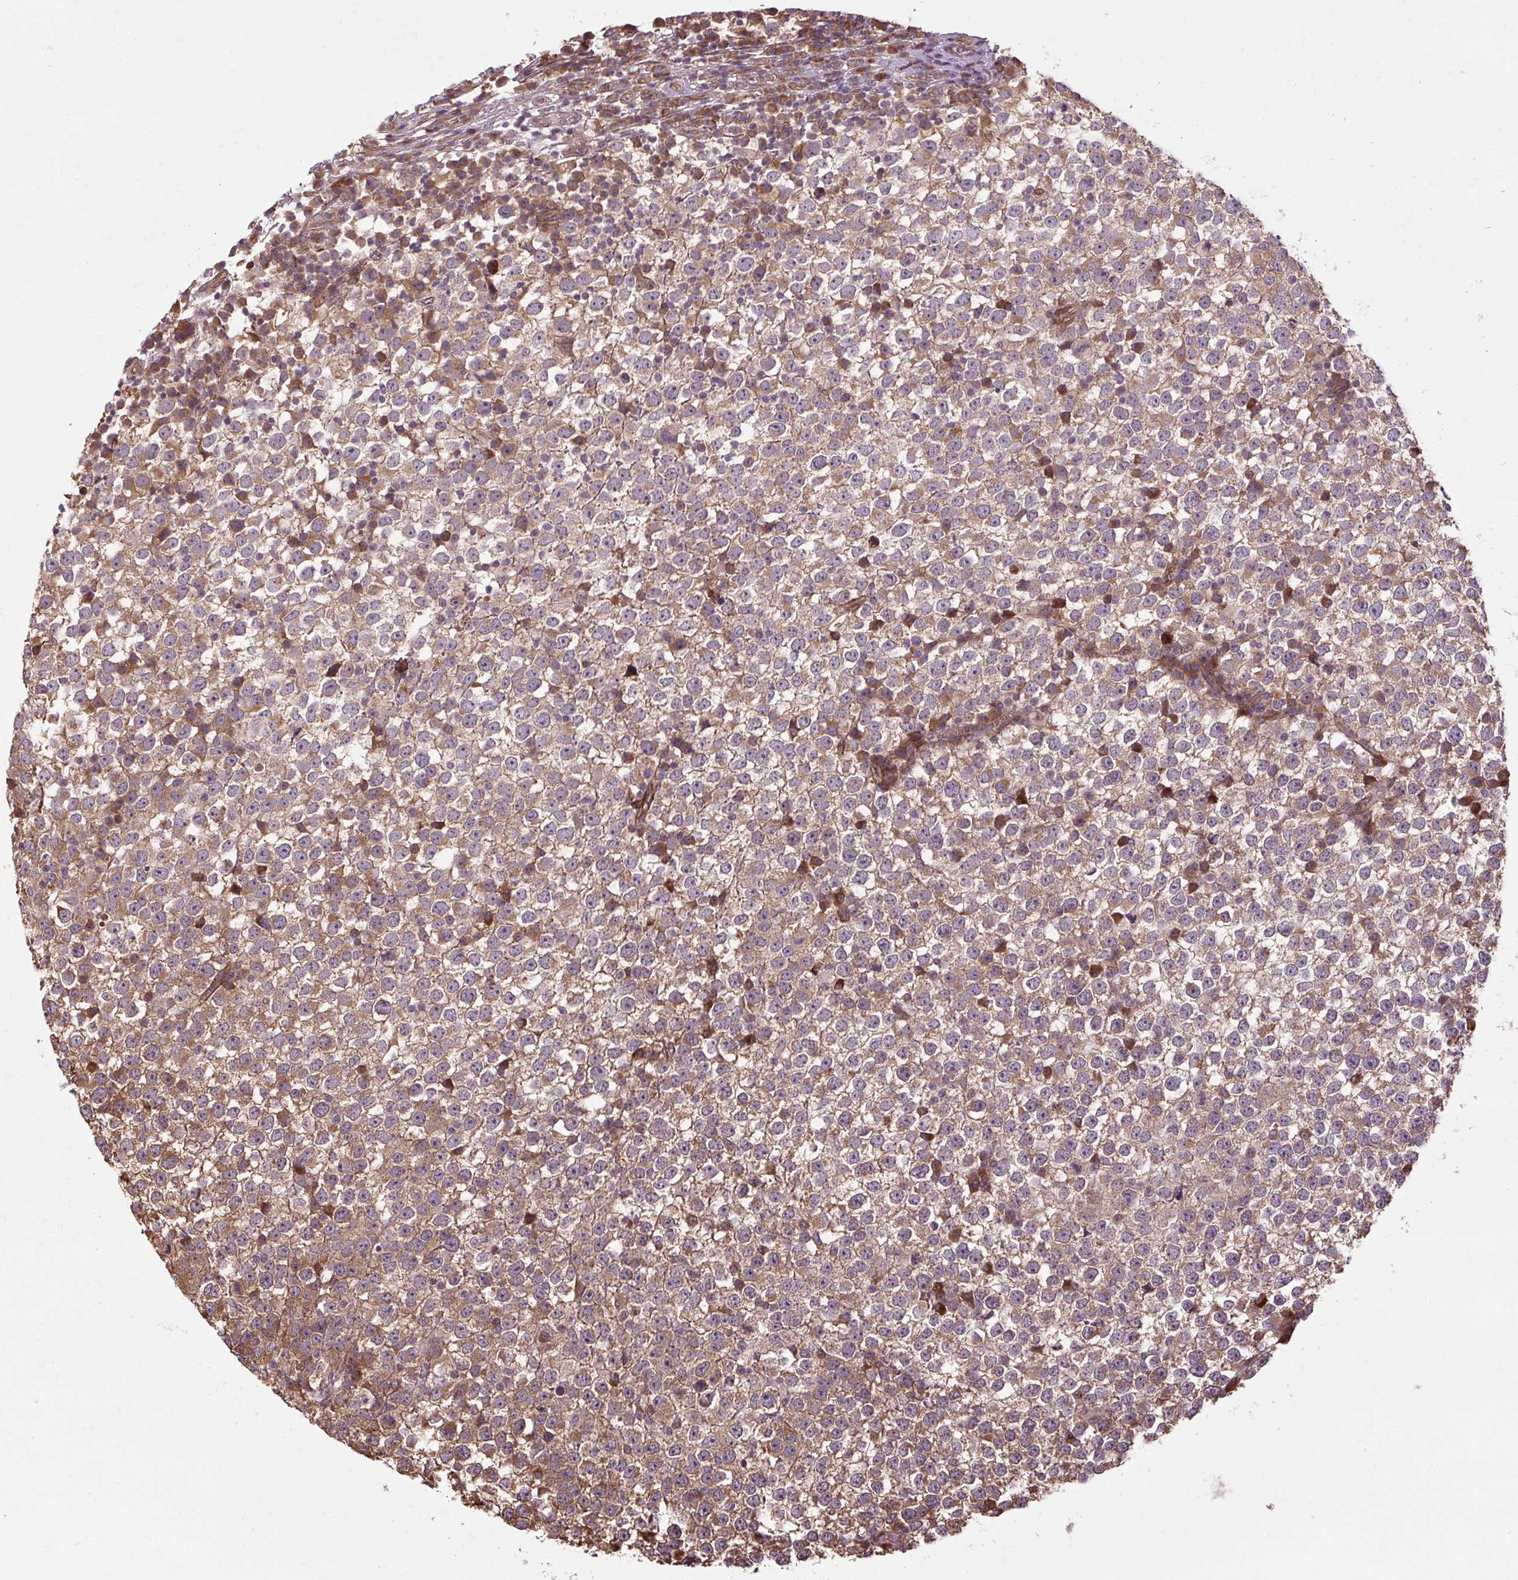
{"staining": {"intensity": "moderate", "quantity": "25%-75%", "location": "cytoplasmic/membranous"}, "tissue": "testis cancer", "cell_type": "Tumor cells", "image_type": "cancer", "snomed": [{"axis": "morphology", "description": "Seminoma, NOS"}, {"axis": "topography", "description": "Testis"}], "caption": "Immunohistochemistry (DAB) staining of human seminoma (testis) demonstrates moderate cytoplasmic/membranous protein staining in about 25%-75% of tumor cells. The protein is stained brown, and the nuclei are stained in blue (DAB (3,3'-diaminobenzidine) IHC with brightfield microscopy, high magnification).", "gene": "FLRT1", "patient": {"sex": "male", "age": 65}}